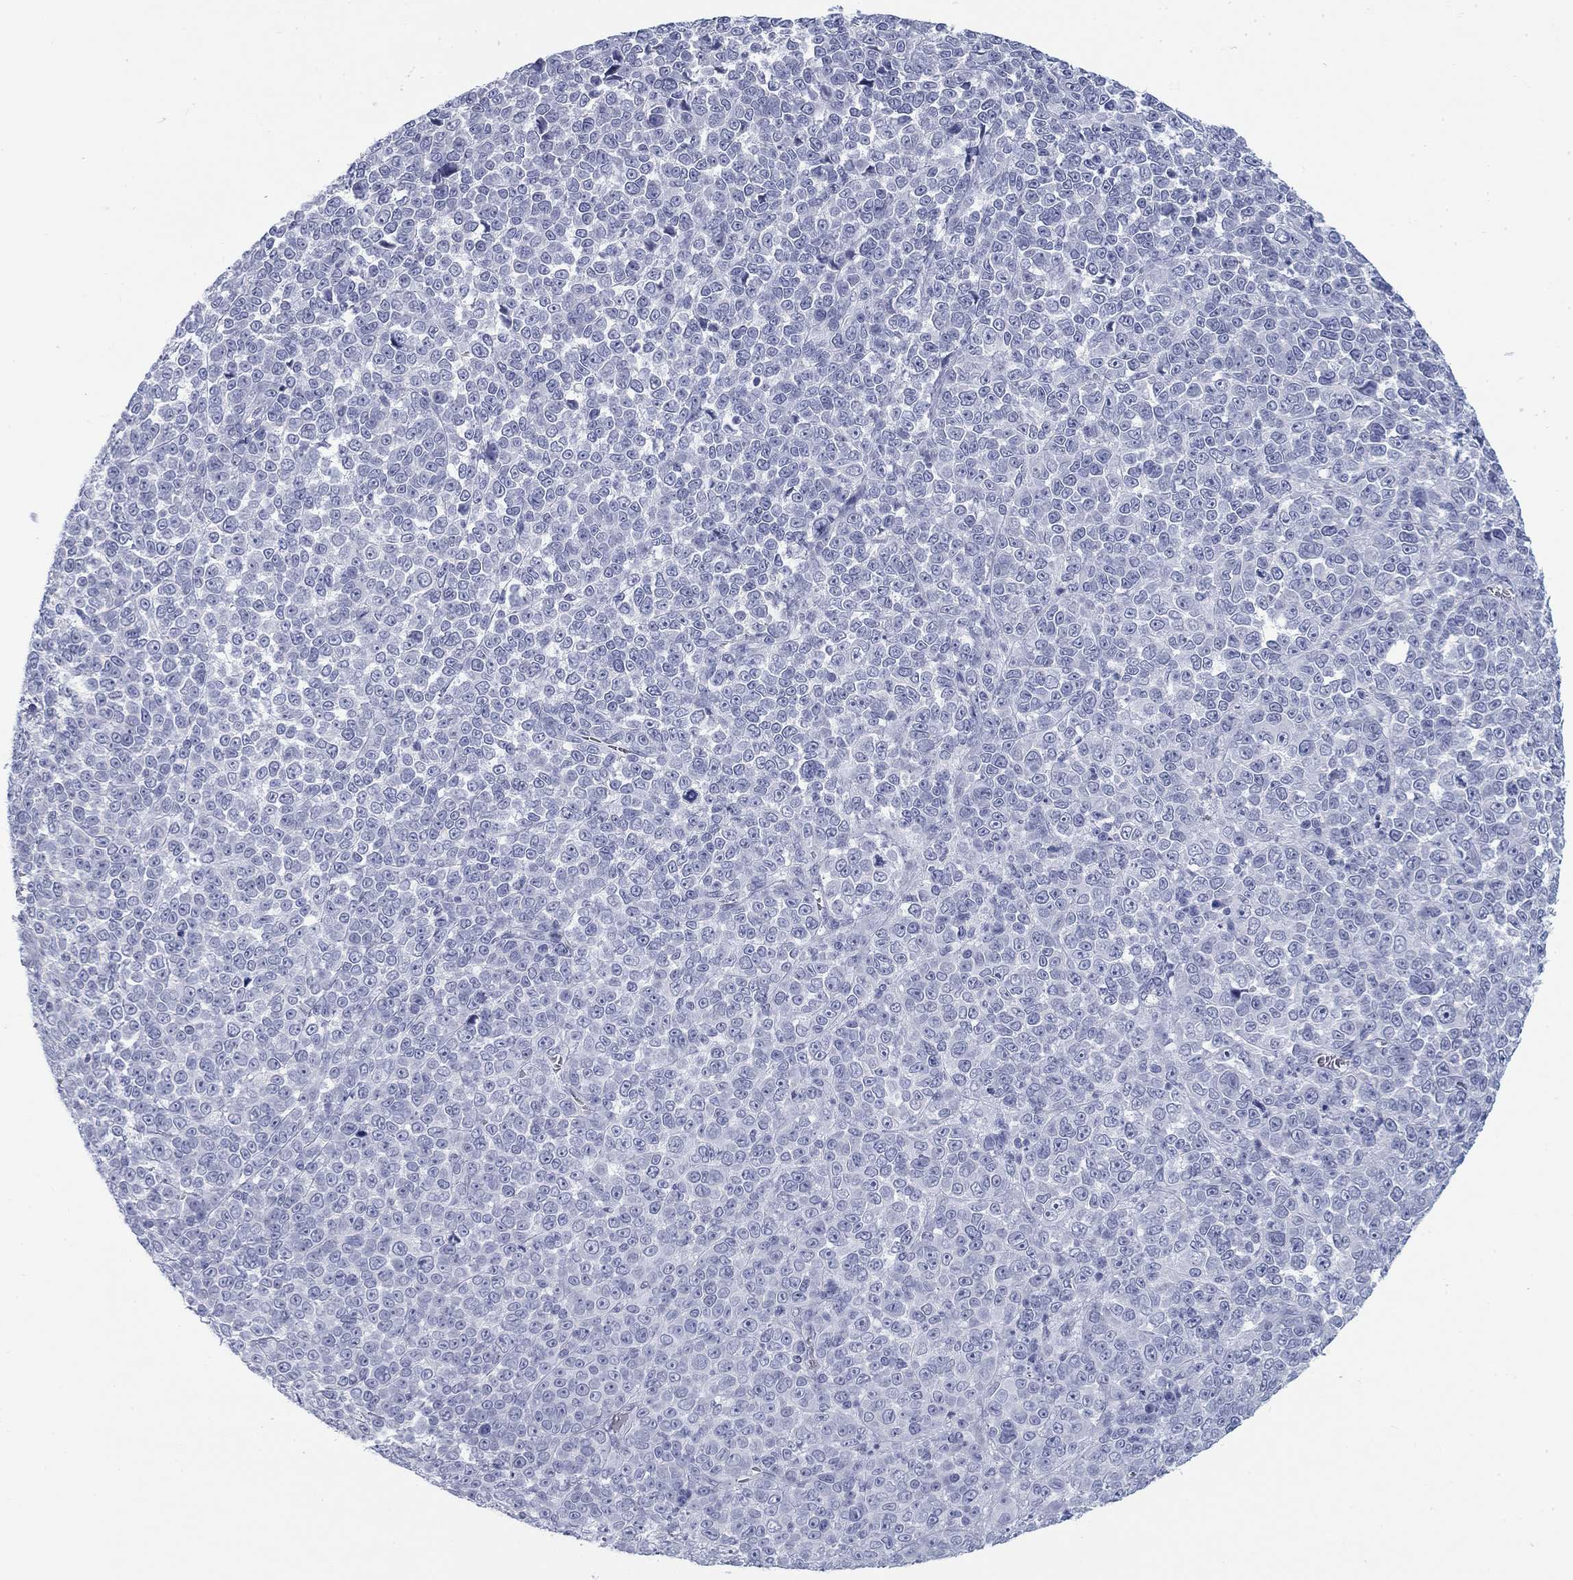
{"staining": {"intensity": "negative", "quantity": "none", "location": "none"}, "tissue": "melanoma", "cell_type": "Tumor cells", "image_type": "cancer", "snomed": [{"axis": "morphology", "description": "Malignant melanoma, NOS"}, {"axis": "topography", "description": "Skin"}], "caption": "Tumor cells show no significant positivity in malignant melanoma. Nuclei are stained in blue.", "gene": "CALB1", "patient": {"sex": "female", "age": 95}}